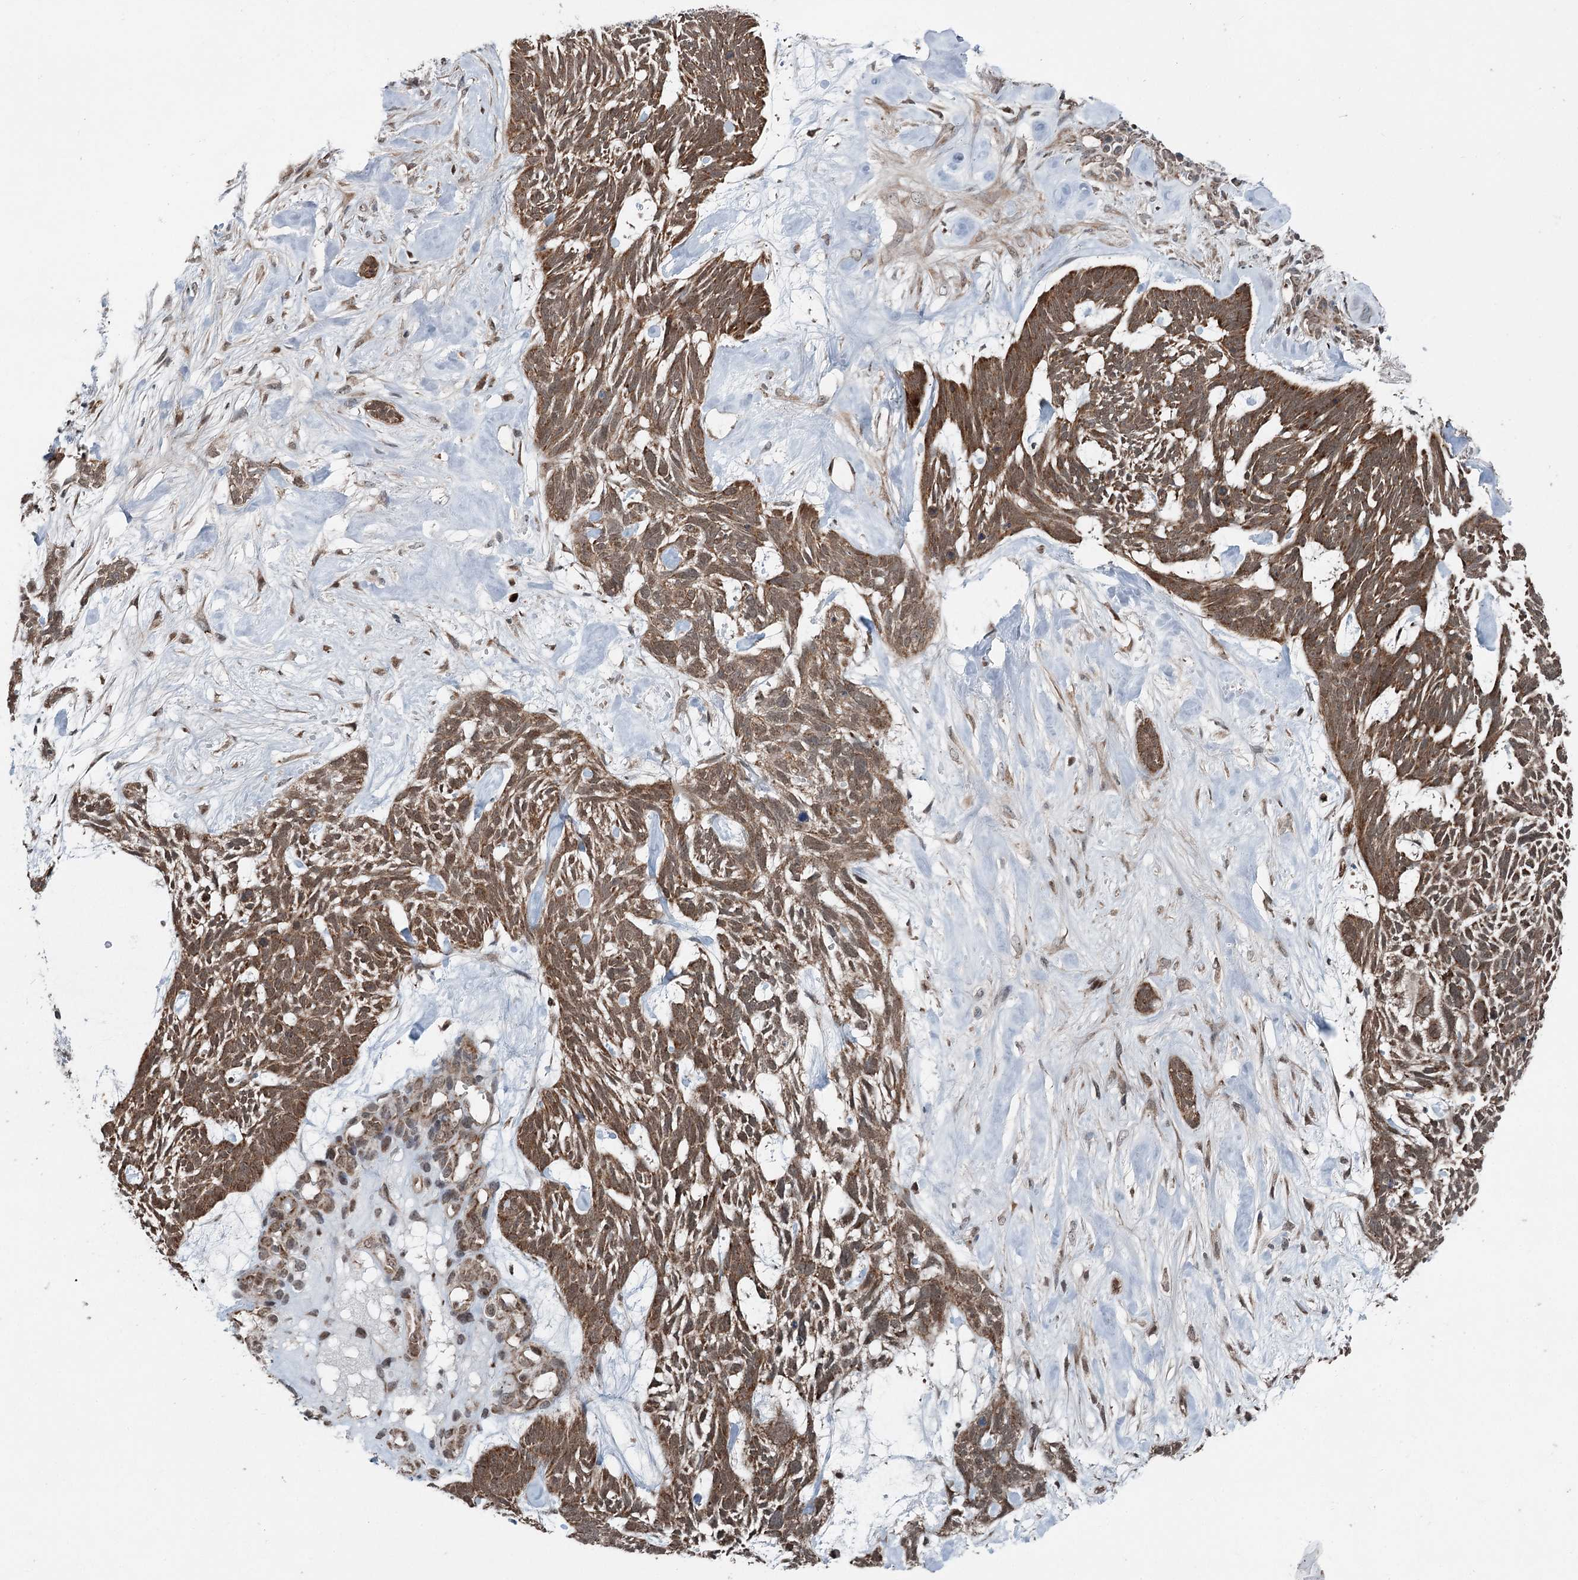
{"staining": {"intensity": "moderate", "quantity": ">75%", "location": "cytoplasmic/membranous,nuclear"}, "tissue": "skin cancer", "cell_type": "Tumor cells", "image_type": "cancer", "snomed": [{"axis": "morphology", "description": "Basal cell carcinoma"}, {"axis": "topography", "description": "Skin"}], "caption": "The immunohistochemical stain shows moderate cytoplasmic/membranous and nuclear expression in tumor cells of skin basal cell carcinoma tissue. The protein of interest is stained brown, and the nuclei are stained in blue (DAB IHC with brightfield microscopy, high magnification).", "gene": "WAPL", "patient": {"sex": "male", "age": 88}}